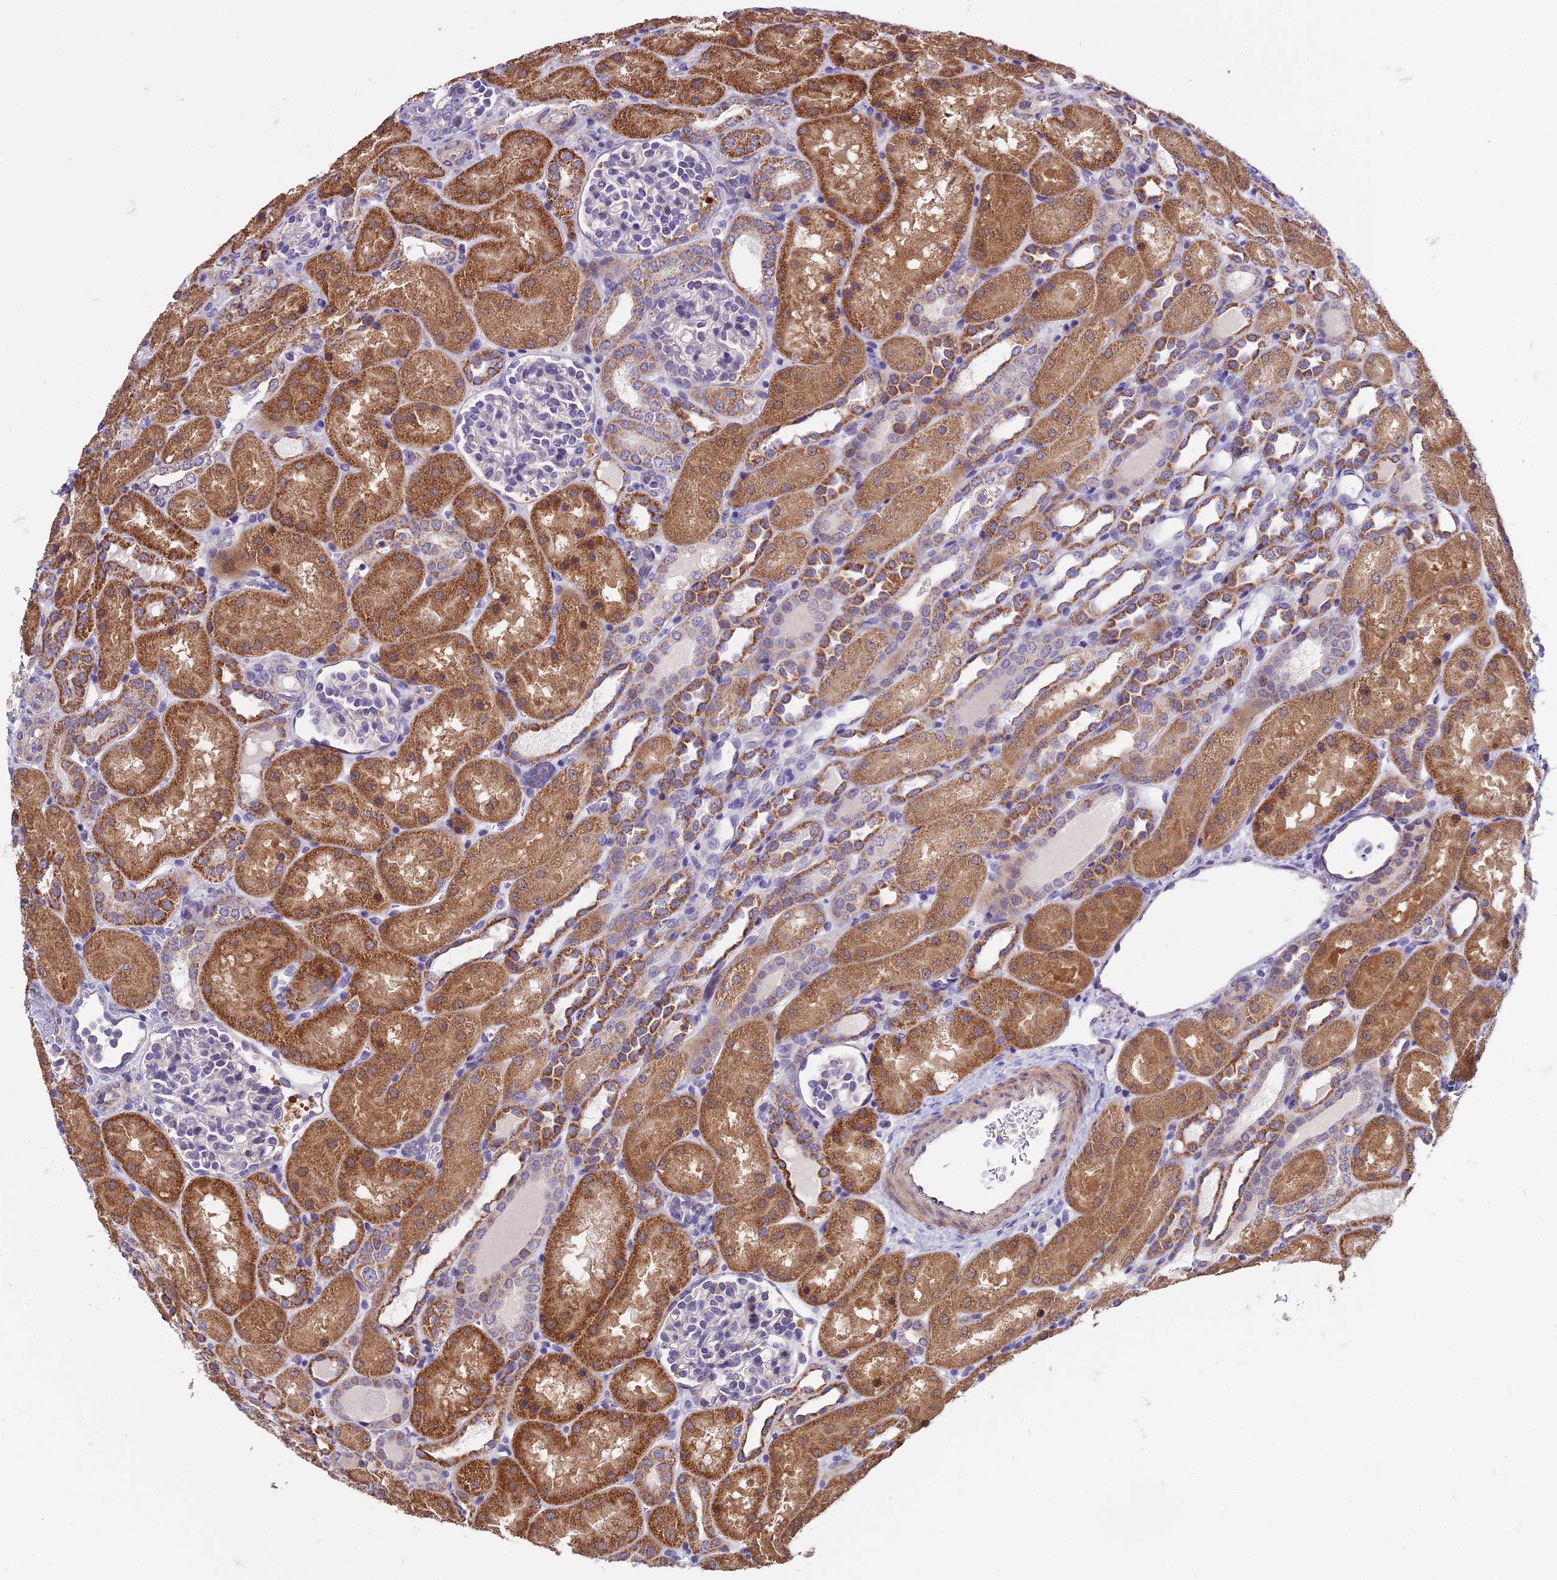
{"staining": {"intensity": "negative", "quantity": "none", "location": "none"}, "tissue": "kidney", "cell_type": "Cells in glomeruli", "image_type": "normal", "snomed": [{"axis": "morphology", "description": "Normal tissue, NOS"}, {"axis": "topography", "description": "Kidney"}], "caption": "Benign kidney was stained to show a protein in brown. There is no significant positivity in cells in glomeruli. The staining was performed using DAB (3,3'-diaminobenzidine) to visualize the protein expression in brown, while the nuclei were stained in blue with hematoxylin (Magnification: 20x).", "gene": "DUS2", "patient": {"sex": "male", "age": 1}}